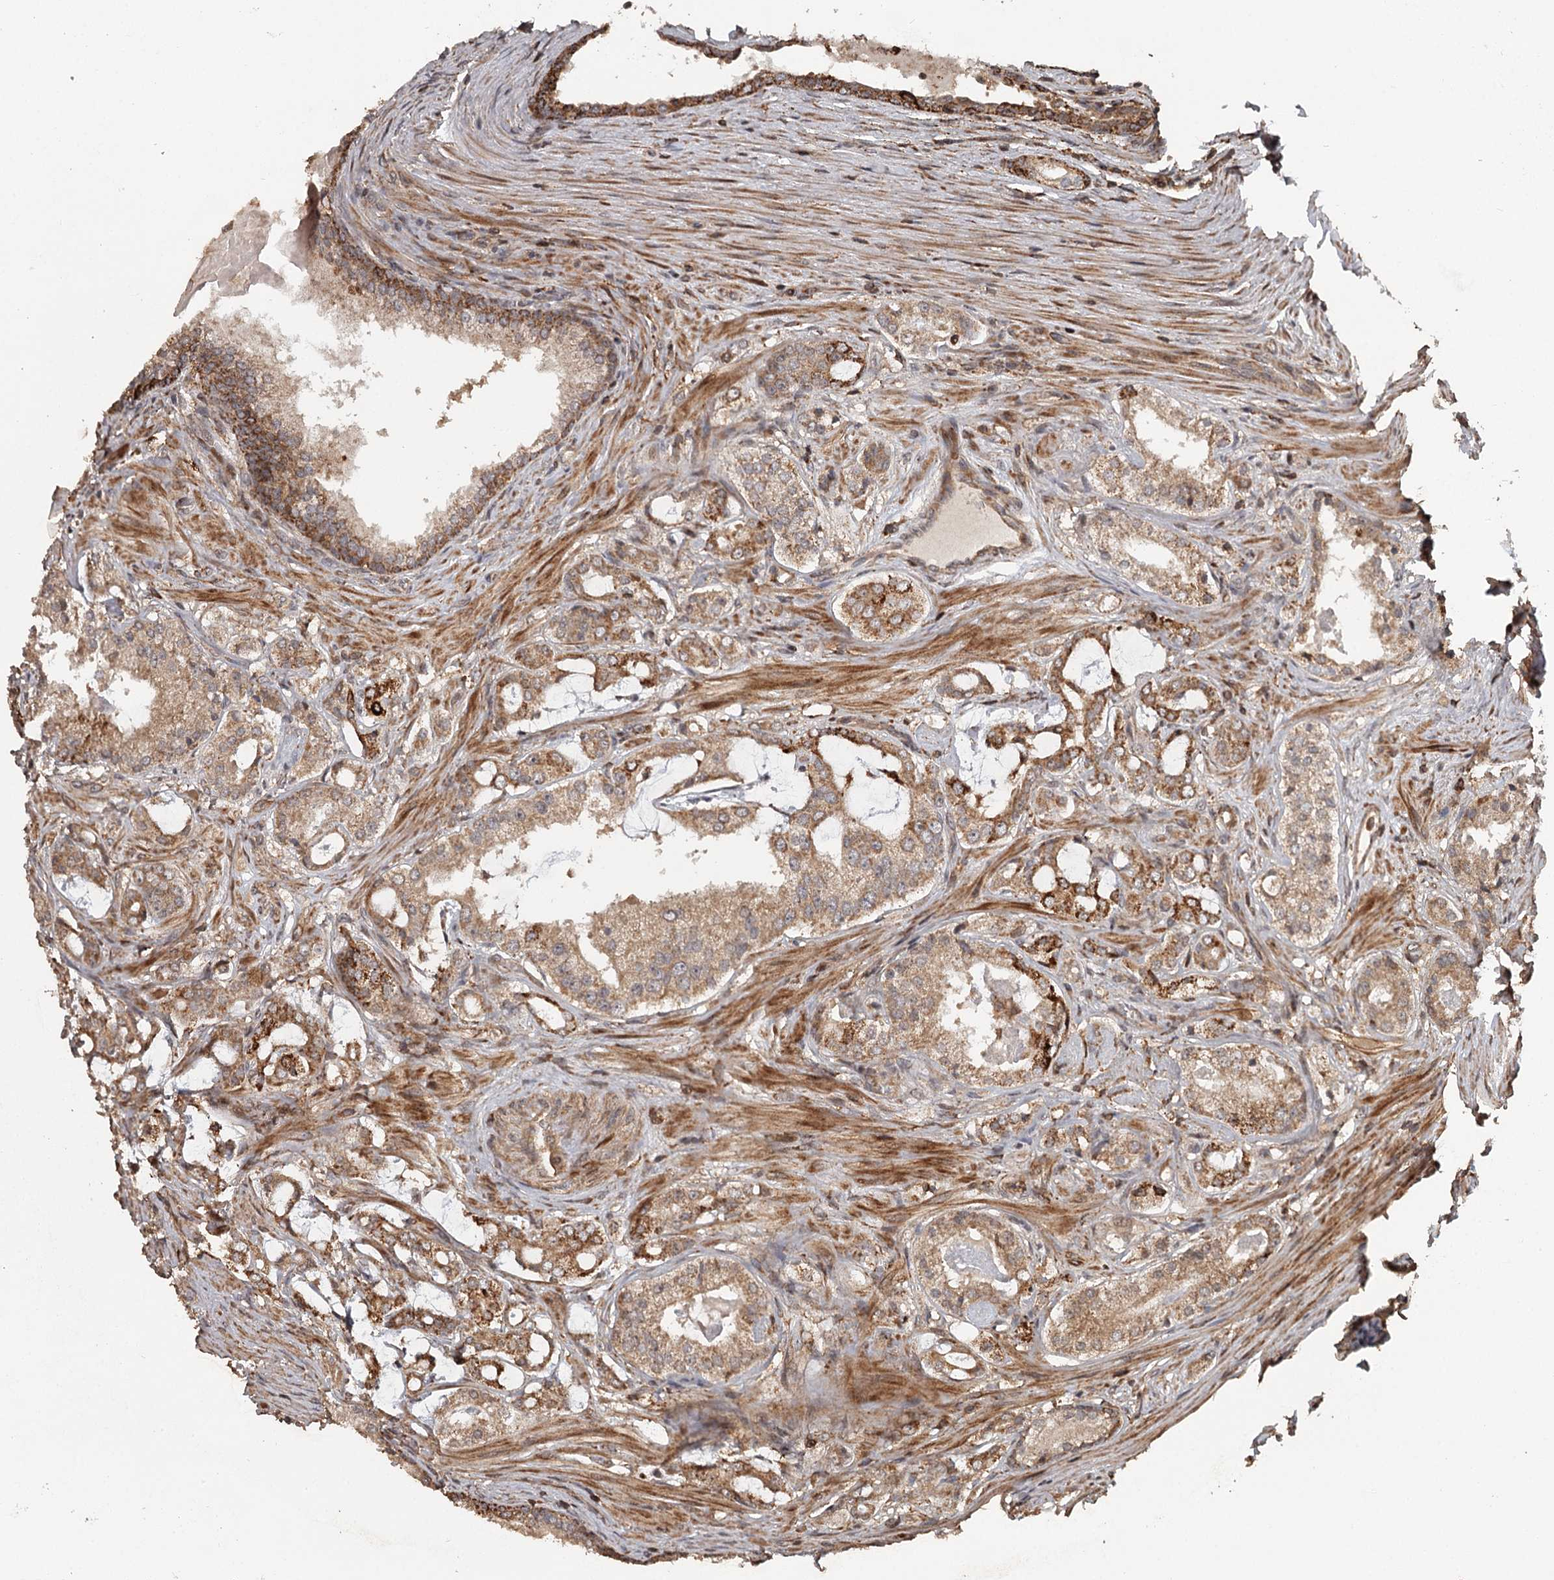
{"staining": {"intensity": "moderate", "quantity": ">75%", "location": "cytoplasmic/membranous"}, "tissue": "prostate cancer", "cell_type": "Tumor cells", "image_type": "cancer", "snomed": [{"axis": "morphology", "description": "Adenocarcinoma, High grade"}, {"axis": "topography", "description": "Prostate"}], "caption": "Protein staining of prostate cancer (high-grade adenocarcinoma) tissue demonstrates moderate cytoplasmic/membranous staining in about >75% of tumor cells.", "gene": "FAXC", "patient": {"sex": "male", "age": 63}}